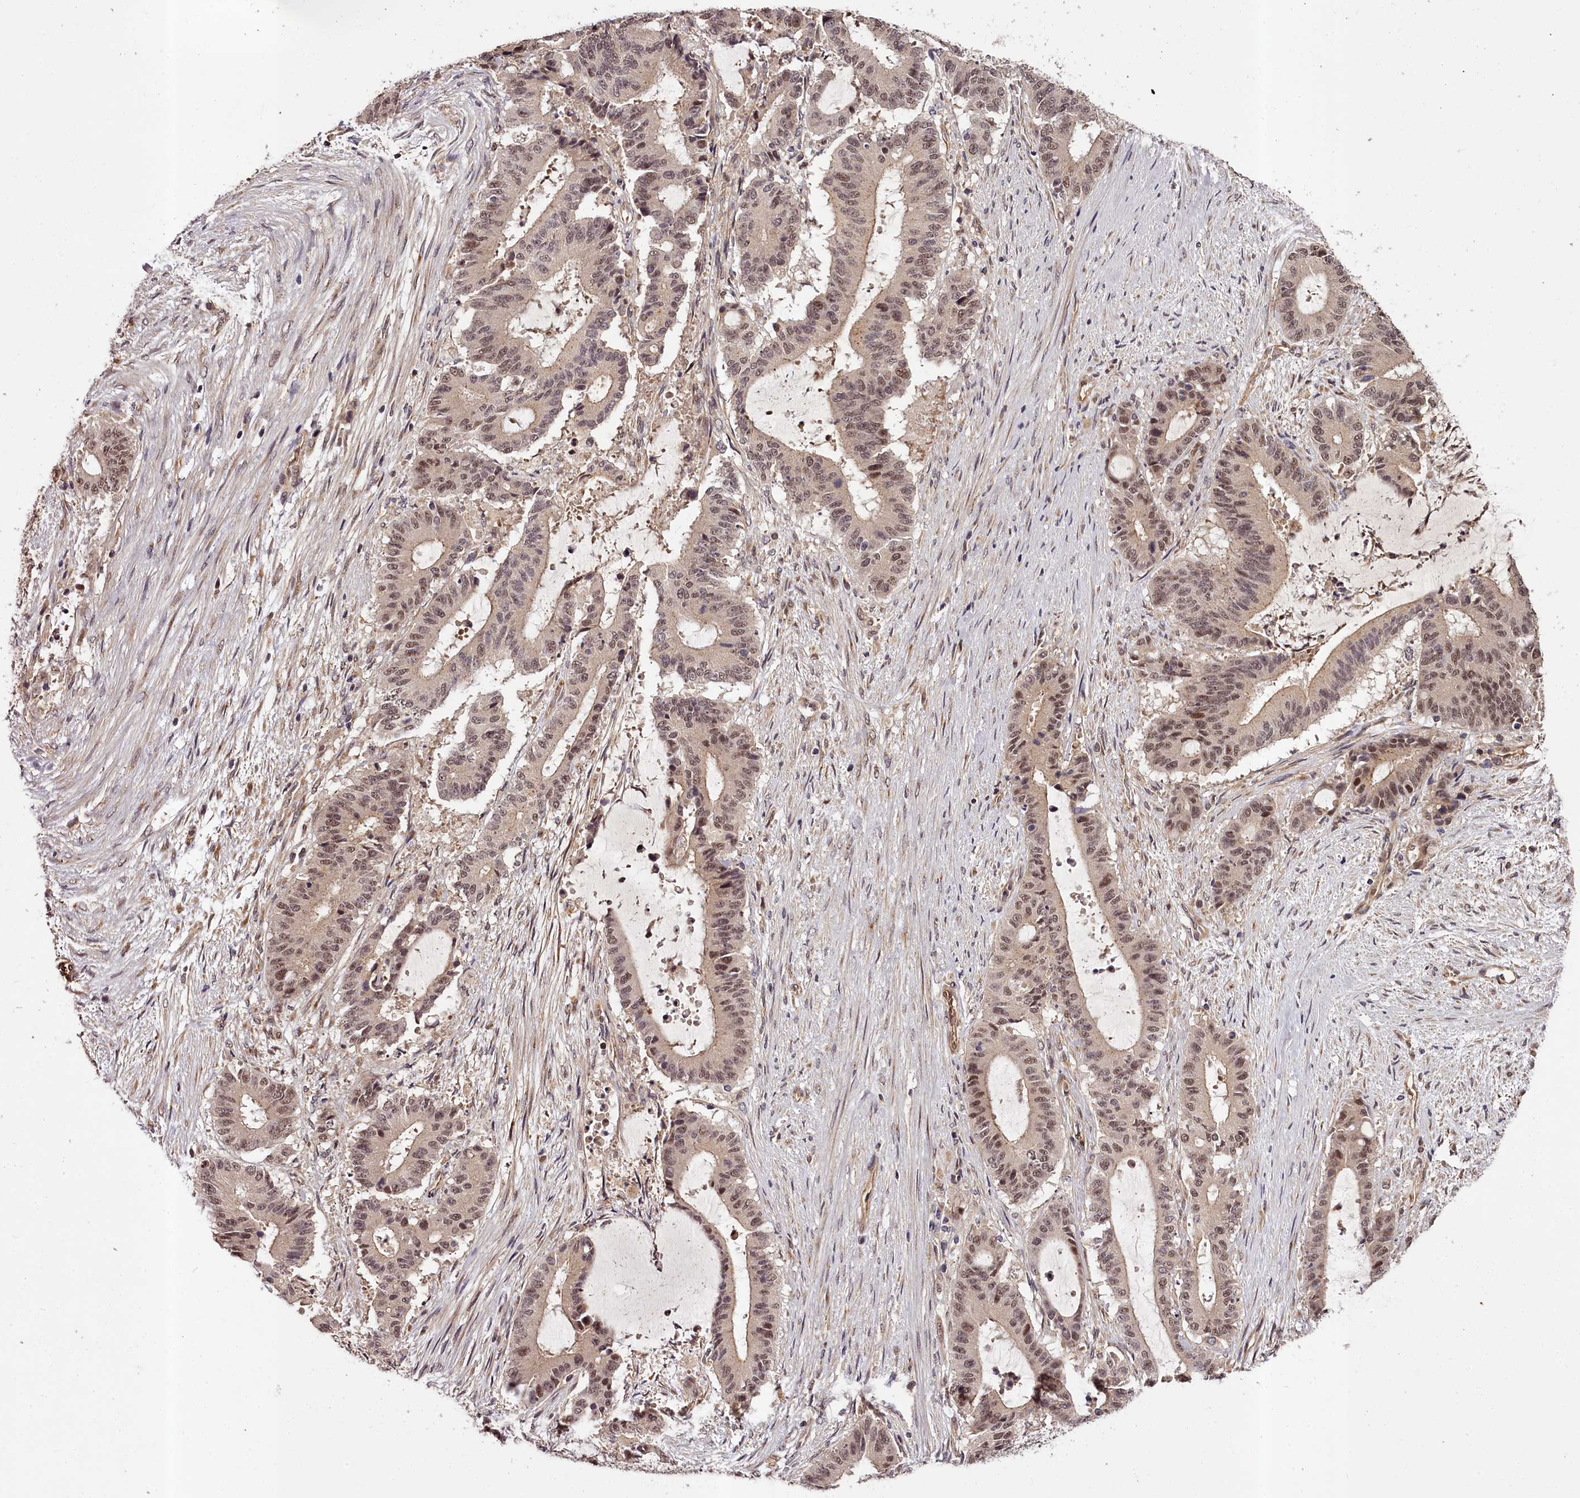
{"staining": {"intensity": "moderate", "quantity": "25%-75%", "location": "nuclear"}, "tissue": "liver cancer", "cell_type": "Tumor cells", "image_type": "cancer", "snomed": [{"axis": "morphology", "description": "Normal tissue, NOS"}, {"axis": "morphology", "description": "Cholangiocarcinoma"}, {"axis": "topography", "description": "Liver"}, {"axis": "topography", "description": "Peripheral nerve tissue"}], "caption": "Tumor cells reveal moderate nuclear positivity in approximately 25%-75% of cells in liver cholangiocarcinoma.", "gene": "MAML3", "patient": {"sex": "female", "age": 73}}